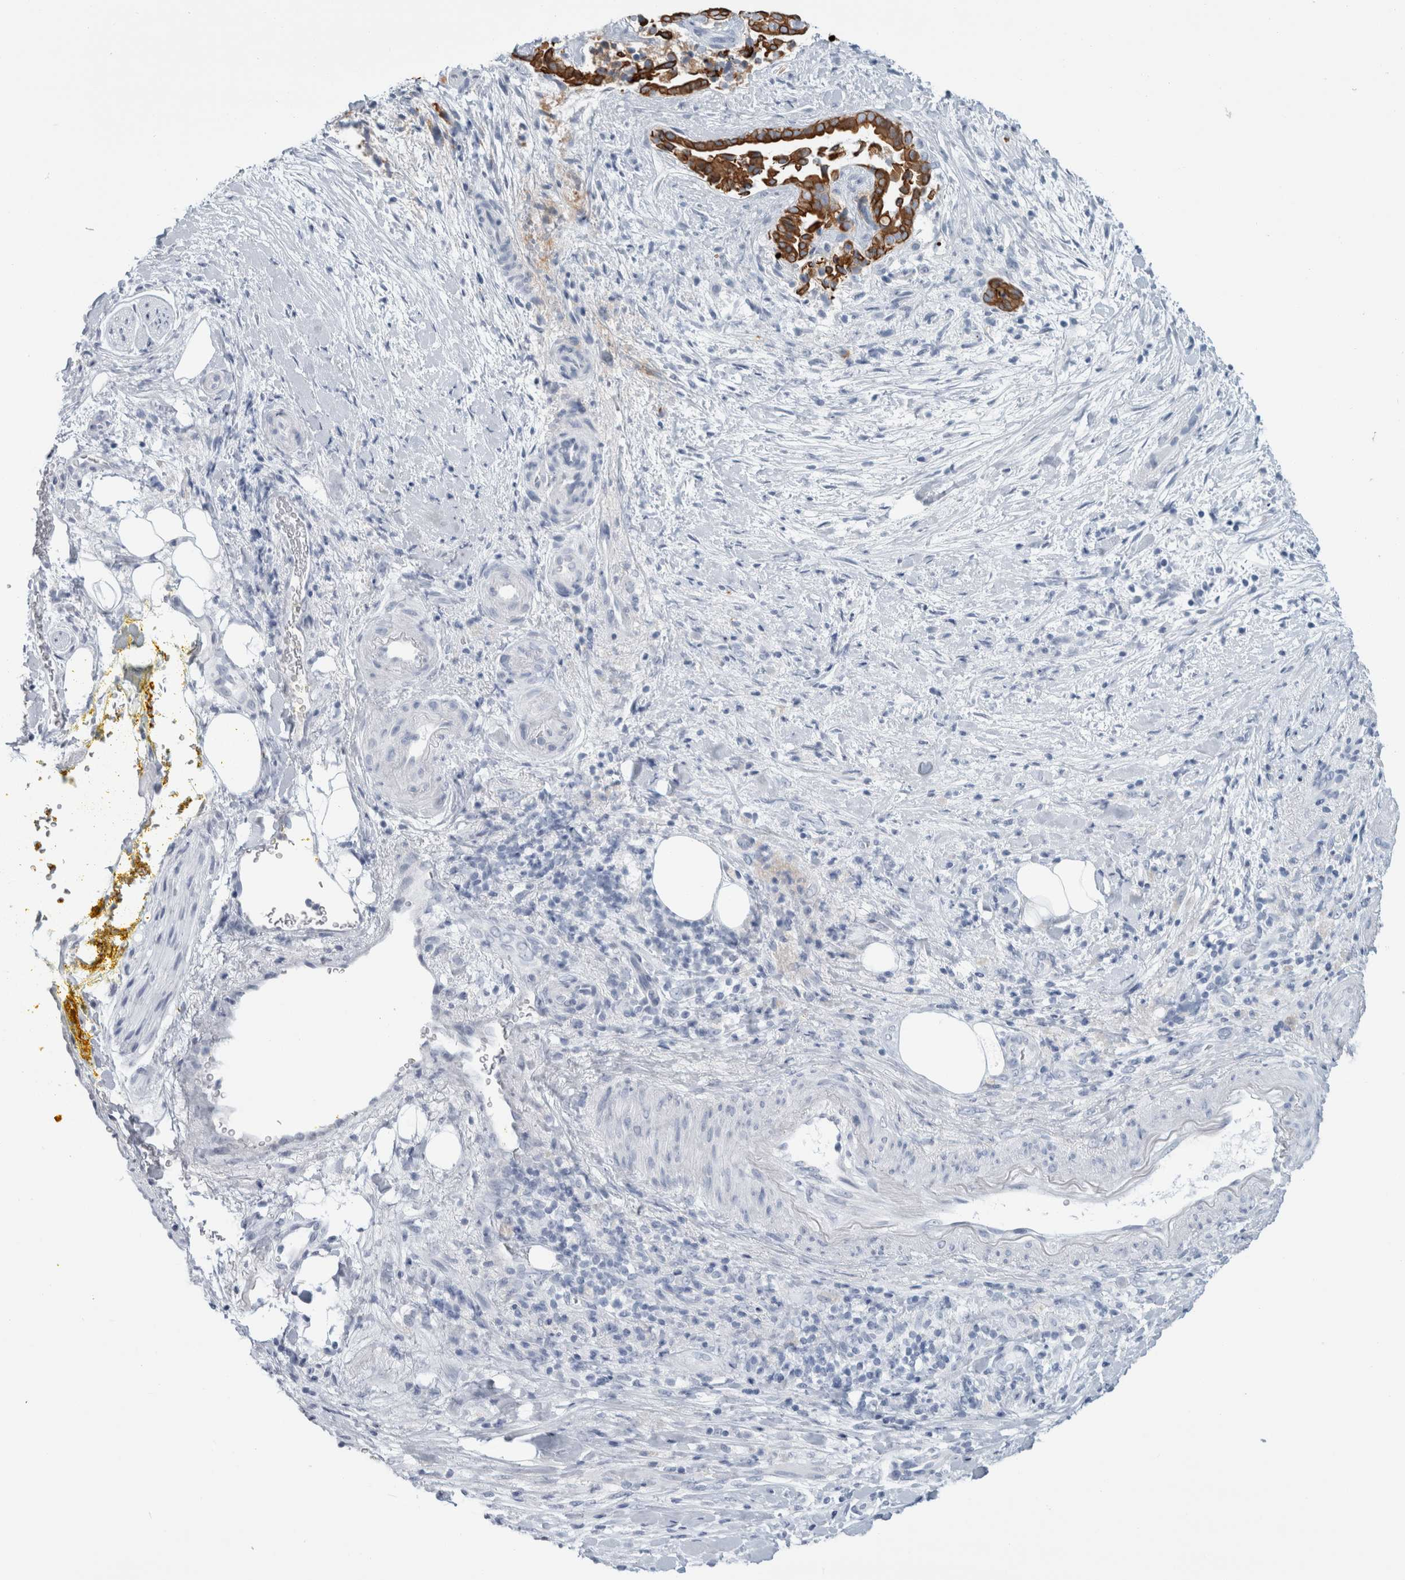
{"staining": {"intensity": "strong", "quantity": ">75%", "location": "cytoplasmic/membranous"}, "tissue": "pancreatic cancer", "cell_type": "Tumor cells", "image_type": "cancer", "snomed": [{"axis": "morphology", "description": "Adenocarcinoma, NOS"}, {"axis": "topography", "description": "Pancreas"}], "caption": "Strong cytoplasmic/membranous protein staining is identified in about >75% of tumor cells in adenocarcinoma (pancreatic).", "gene": "RPH3AL", "patient": {"sex": "male", "age": 58}}